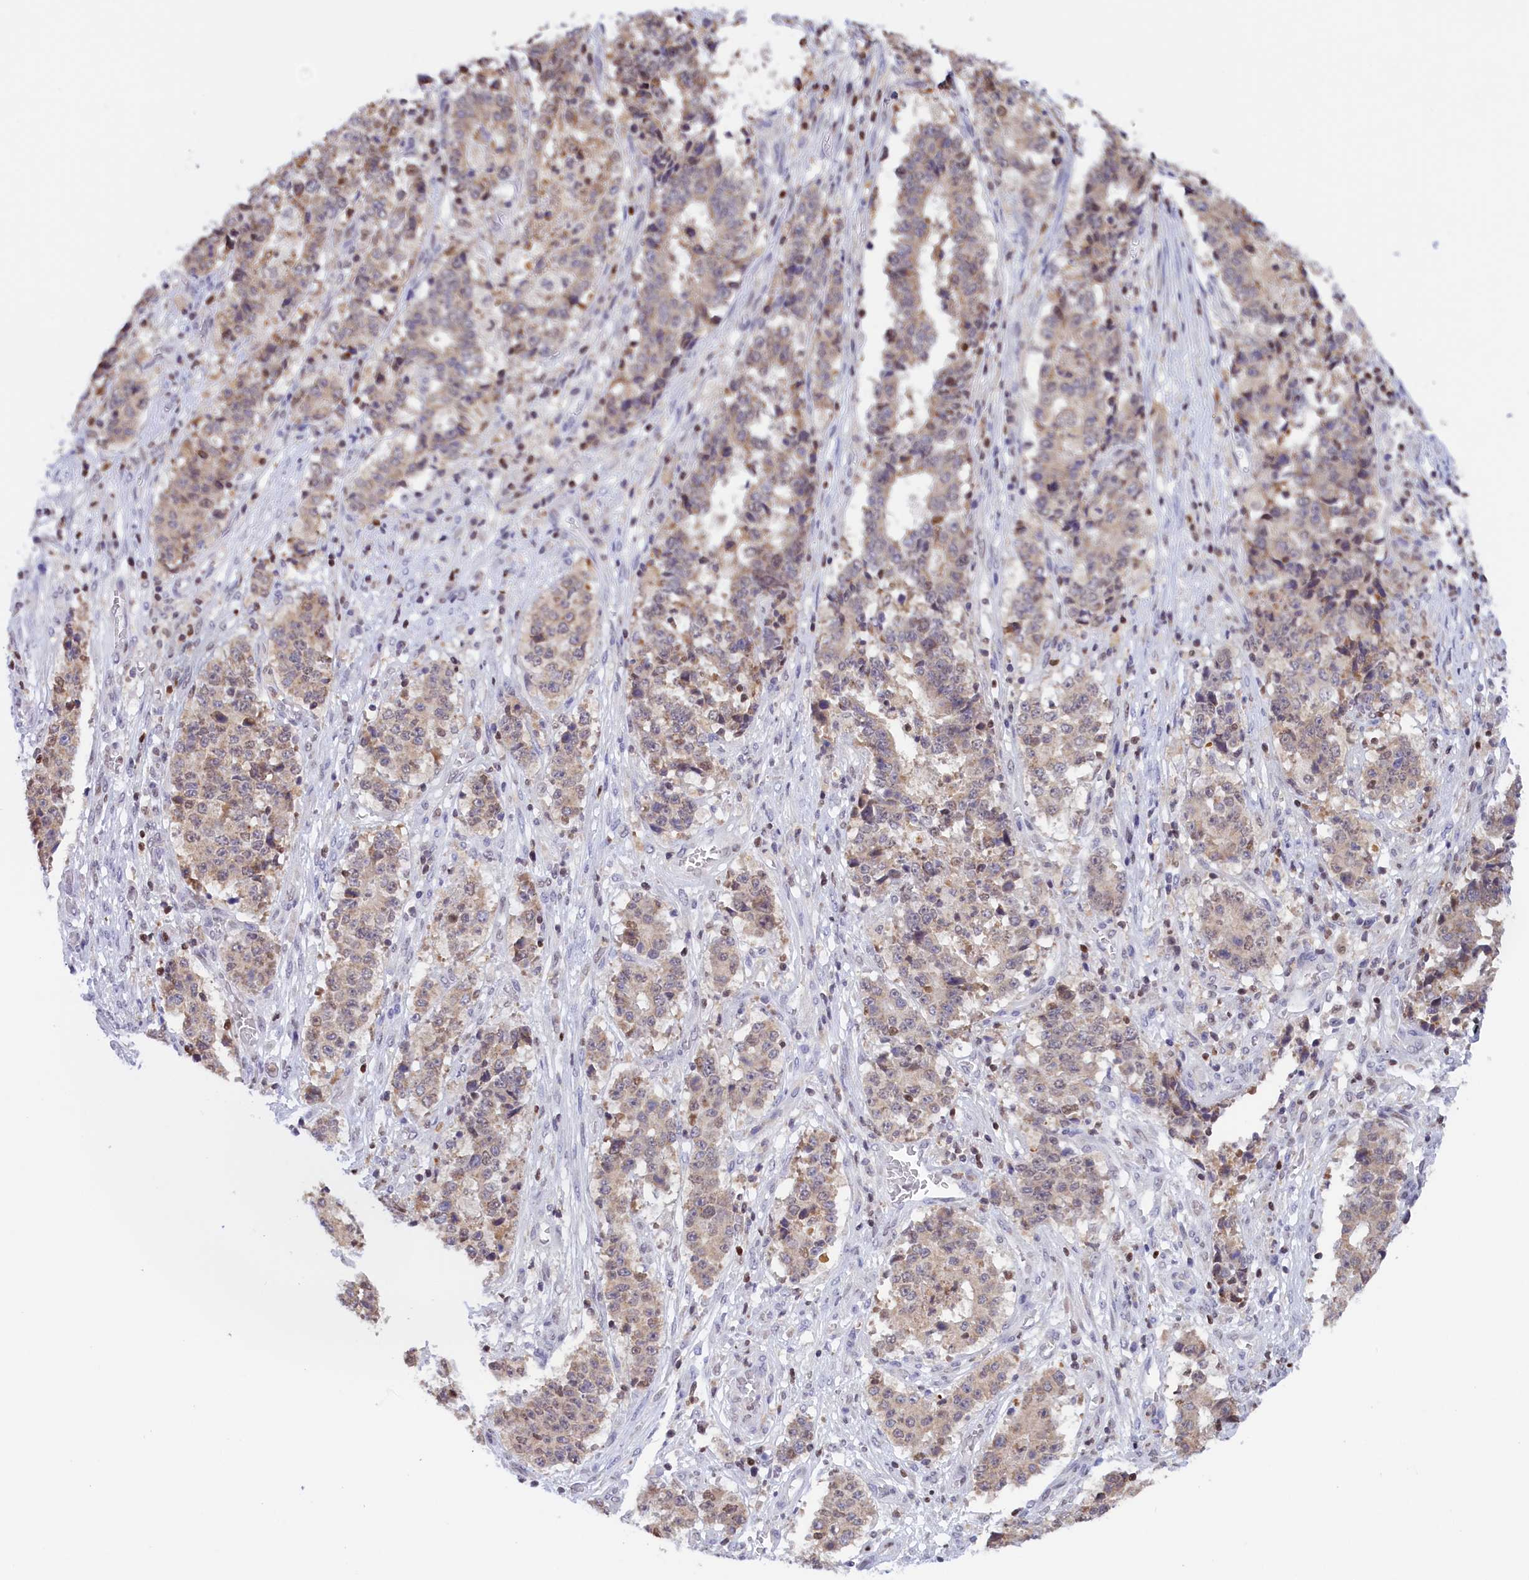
{"staining": {"intensity": "weak", "quantity": "<25%", "location": "nuclear"}, "tissue": "stomach cancer", "cell_type": "Tumor cells", "image_type": "cancer", "snomed": [{"axis": "morphology", "description": "Adenocarcinoma, NOS"}, {"axis": "topography", "description": "Stomach"}], "caption": "This image is of stomach cancer (adenocarcinoma) stained with IHC to label a protein in brown with the nuclei are counter-stained blue. There is no staining in tumor cells. Nuclei are stained in blue.", "gene": "IZUMO2", "patient": {"sex": "male", "age": 59}}